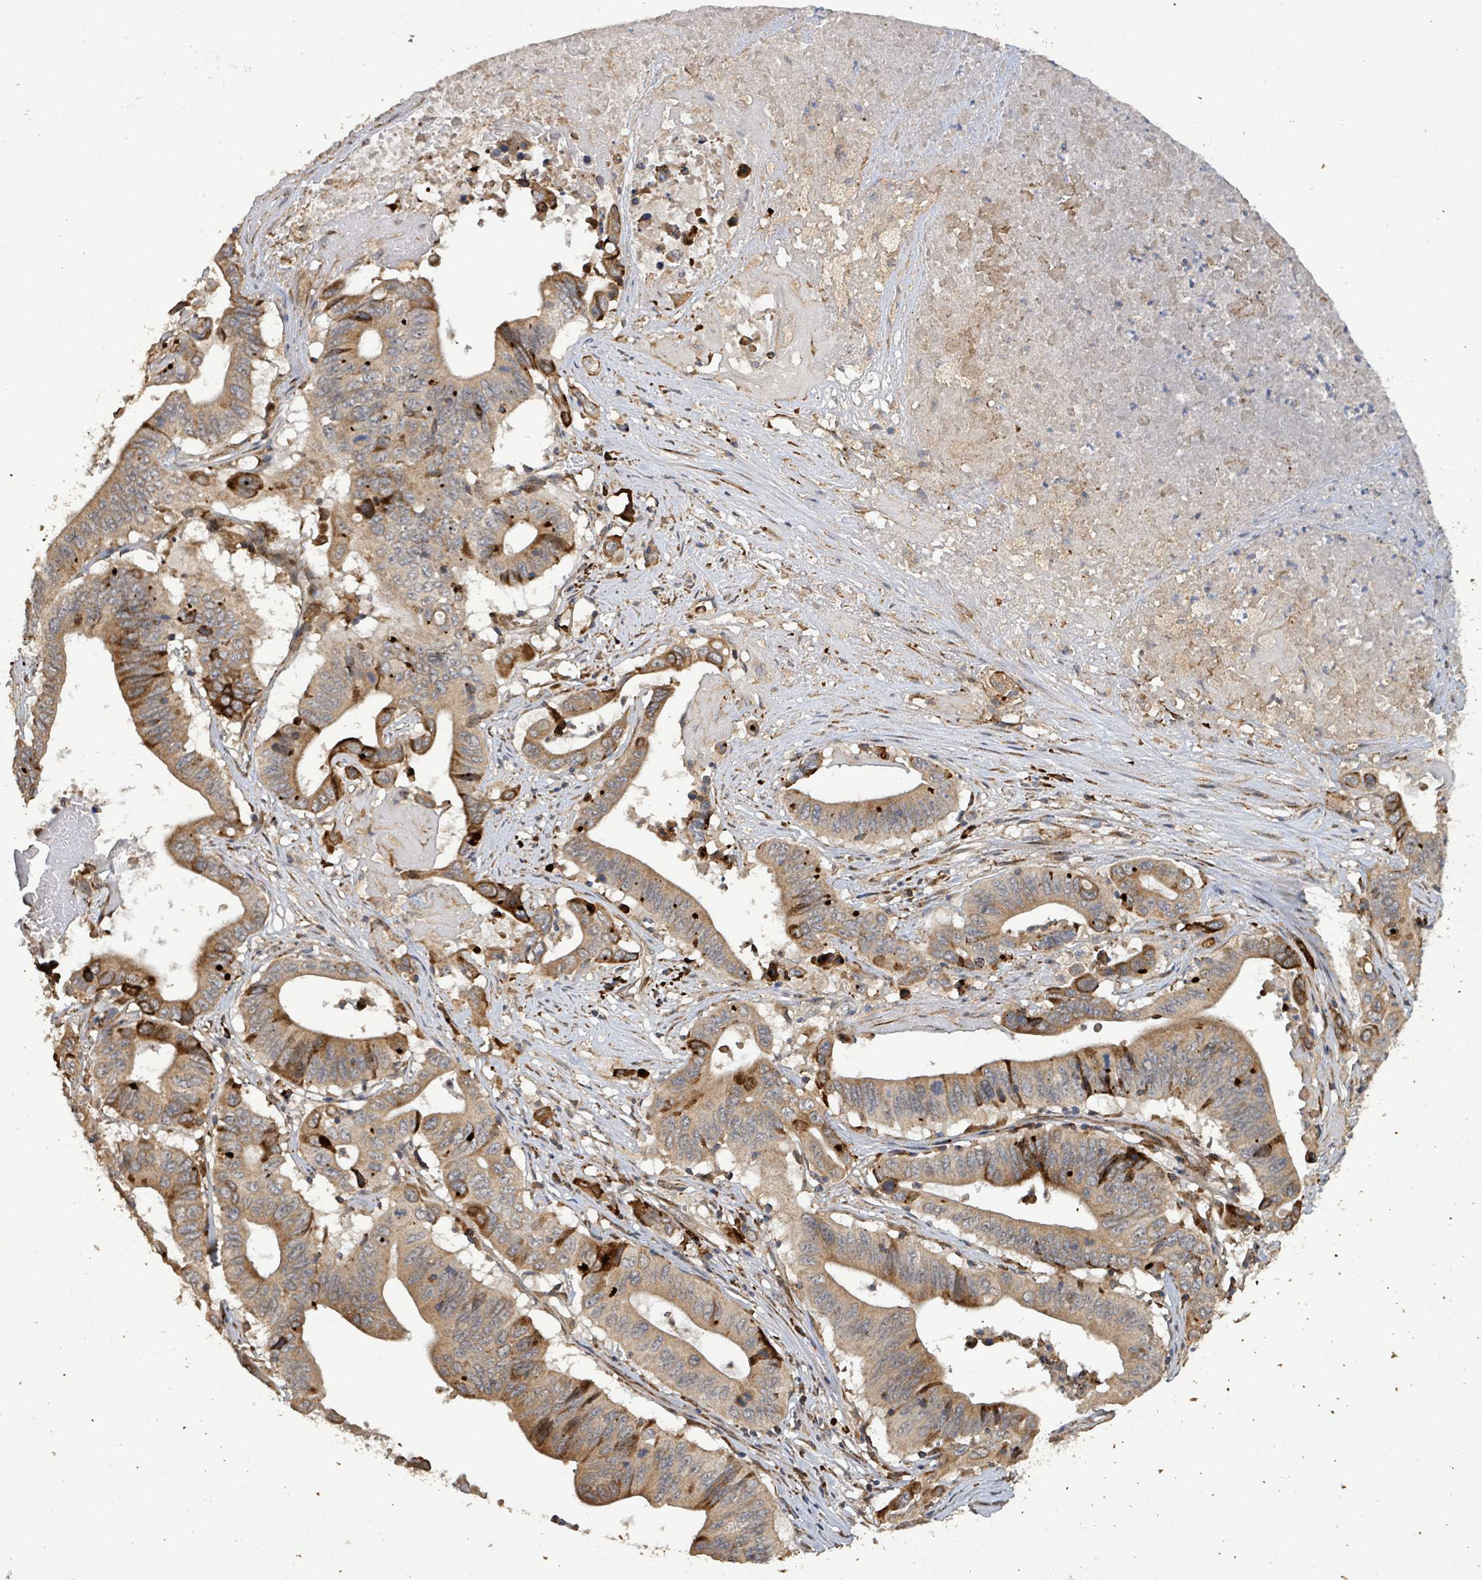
{"staining": {"intensity": "strong", "quantity": "25%-75%", "location": "cytoplasmic/membranous"}, "tissue": "lung cancer", "cell_type": "Tumor cells", "image_type": "cancer", "snomed": [{"axis": "morphology", "description": "Adenocarcinoma, NOS"}, {"axis": "topography", "description": "Lung"}], "caption": "Lung cancer (adenocarcinoma) stained with DAB immunohistochemistry (IHC) shows high levels of strong cytoplasmic/membranous positivity in approximately 25%-75% of tumor cells.", "gene": "STARD4", "patient": {"sex": "female", "age": 60}}